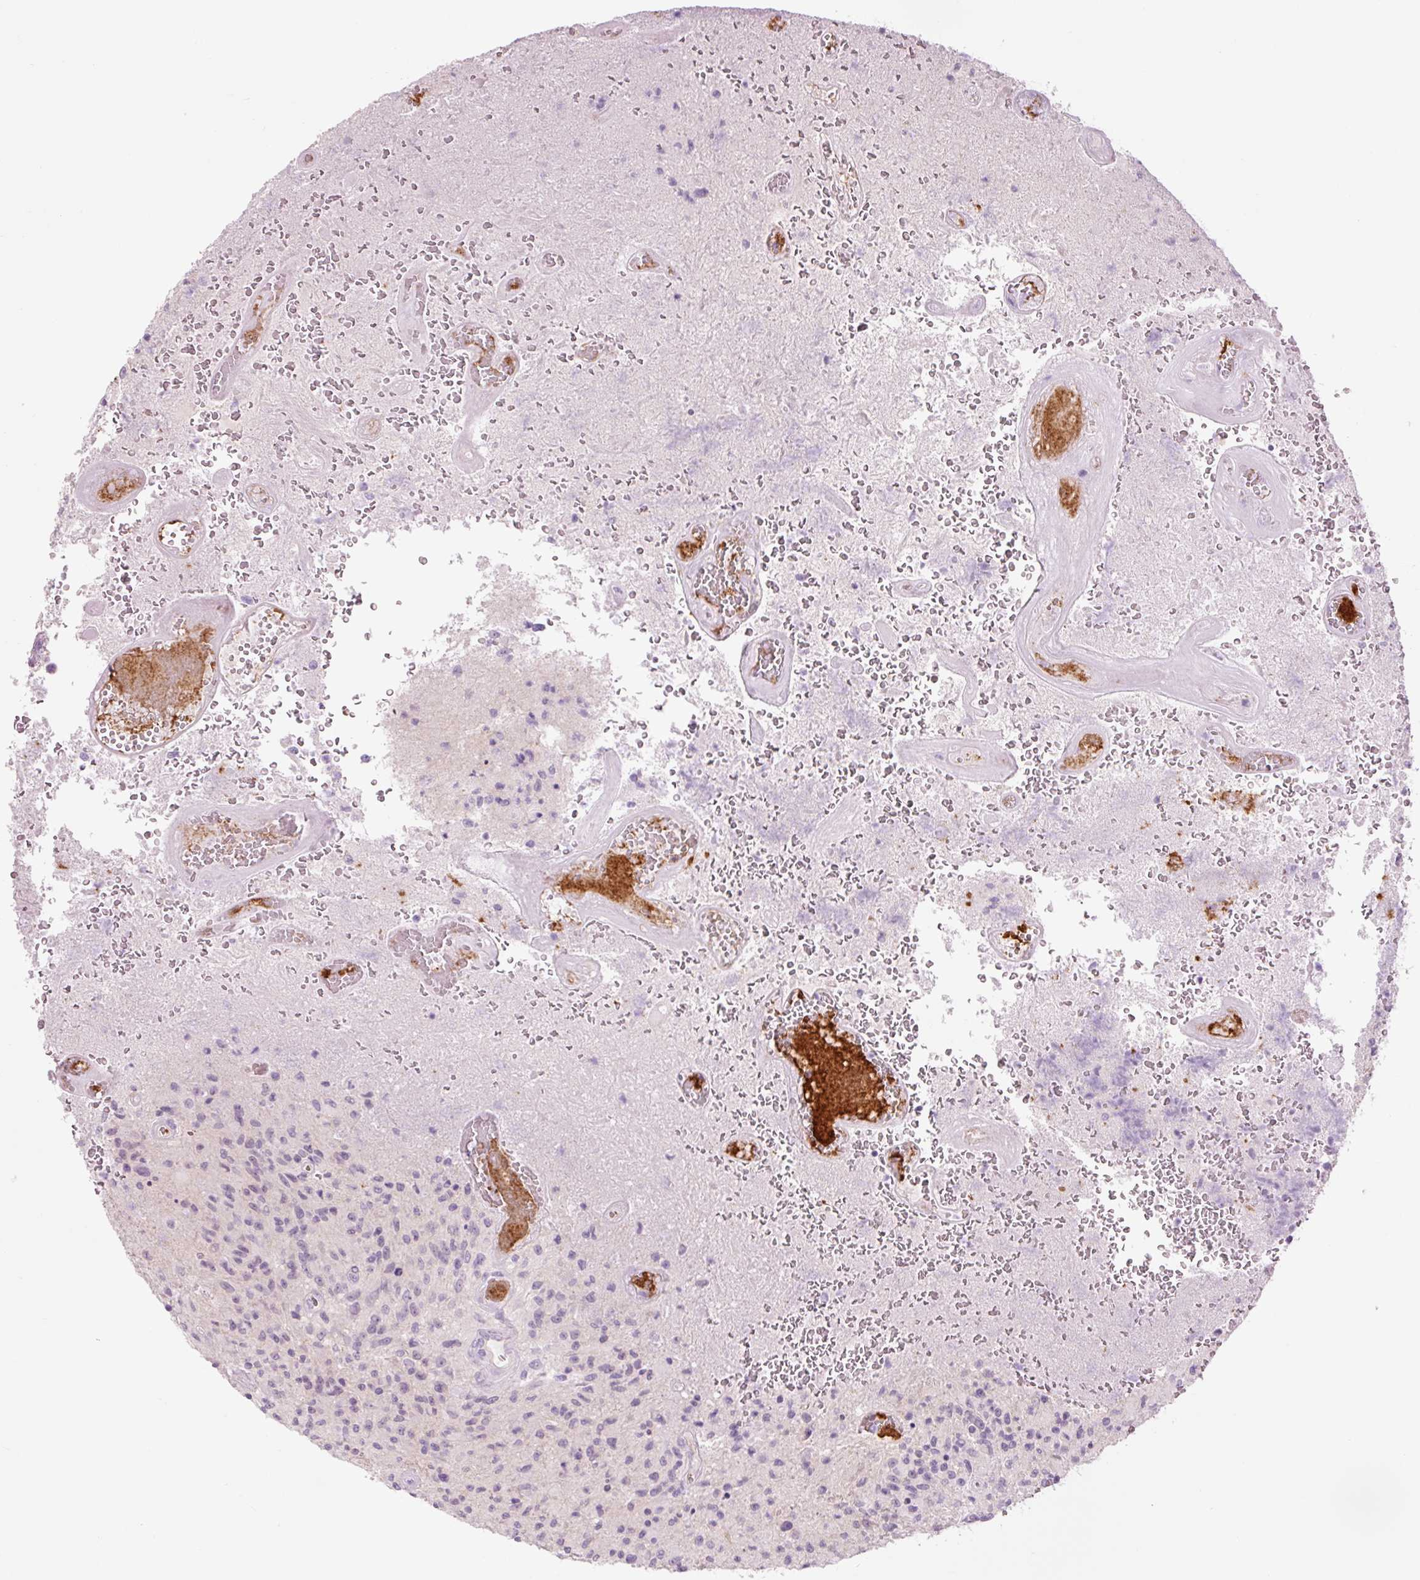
{"staining": {"intensity": "negative", "quantity": "none", "location": "none"}, "tissue": "glioma", "cell_type": "Tumor cells", "image_type": "cancer", "snomed": [{"axis": "morphology", "description": "Normal tissue, NOS"}, {"axis": "morphology", "description": "Glioma, malignant, High grade"}, {"axis": "topography", "description": "Cerebral cortex"}], "caption": "Human glioma stained for a protein using immunohistochemistry shows no expression in tumor cells.", "gene": "HSPA4L", "patient": {"sex": "male", "age": 56}}